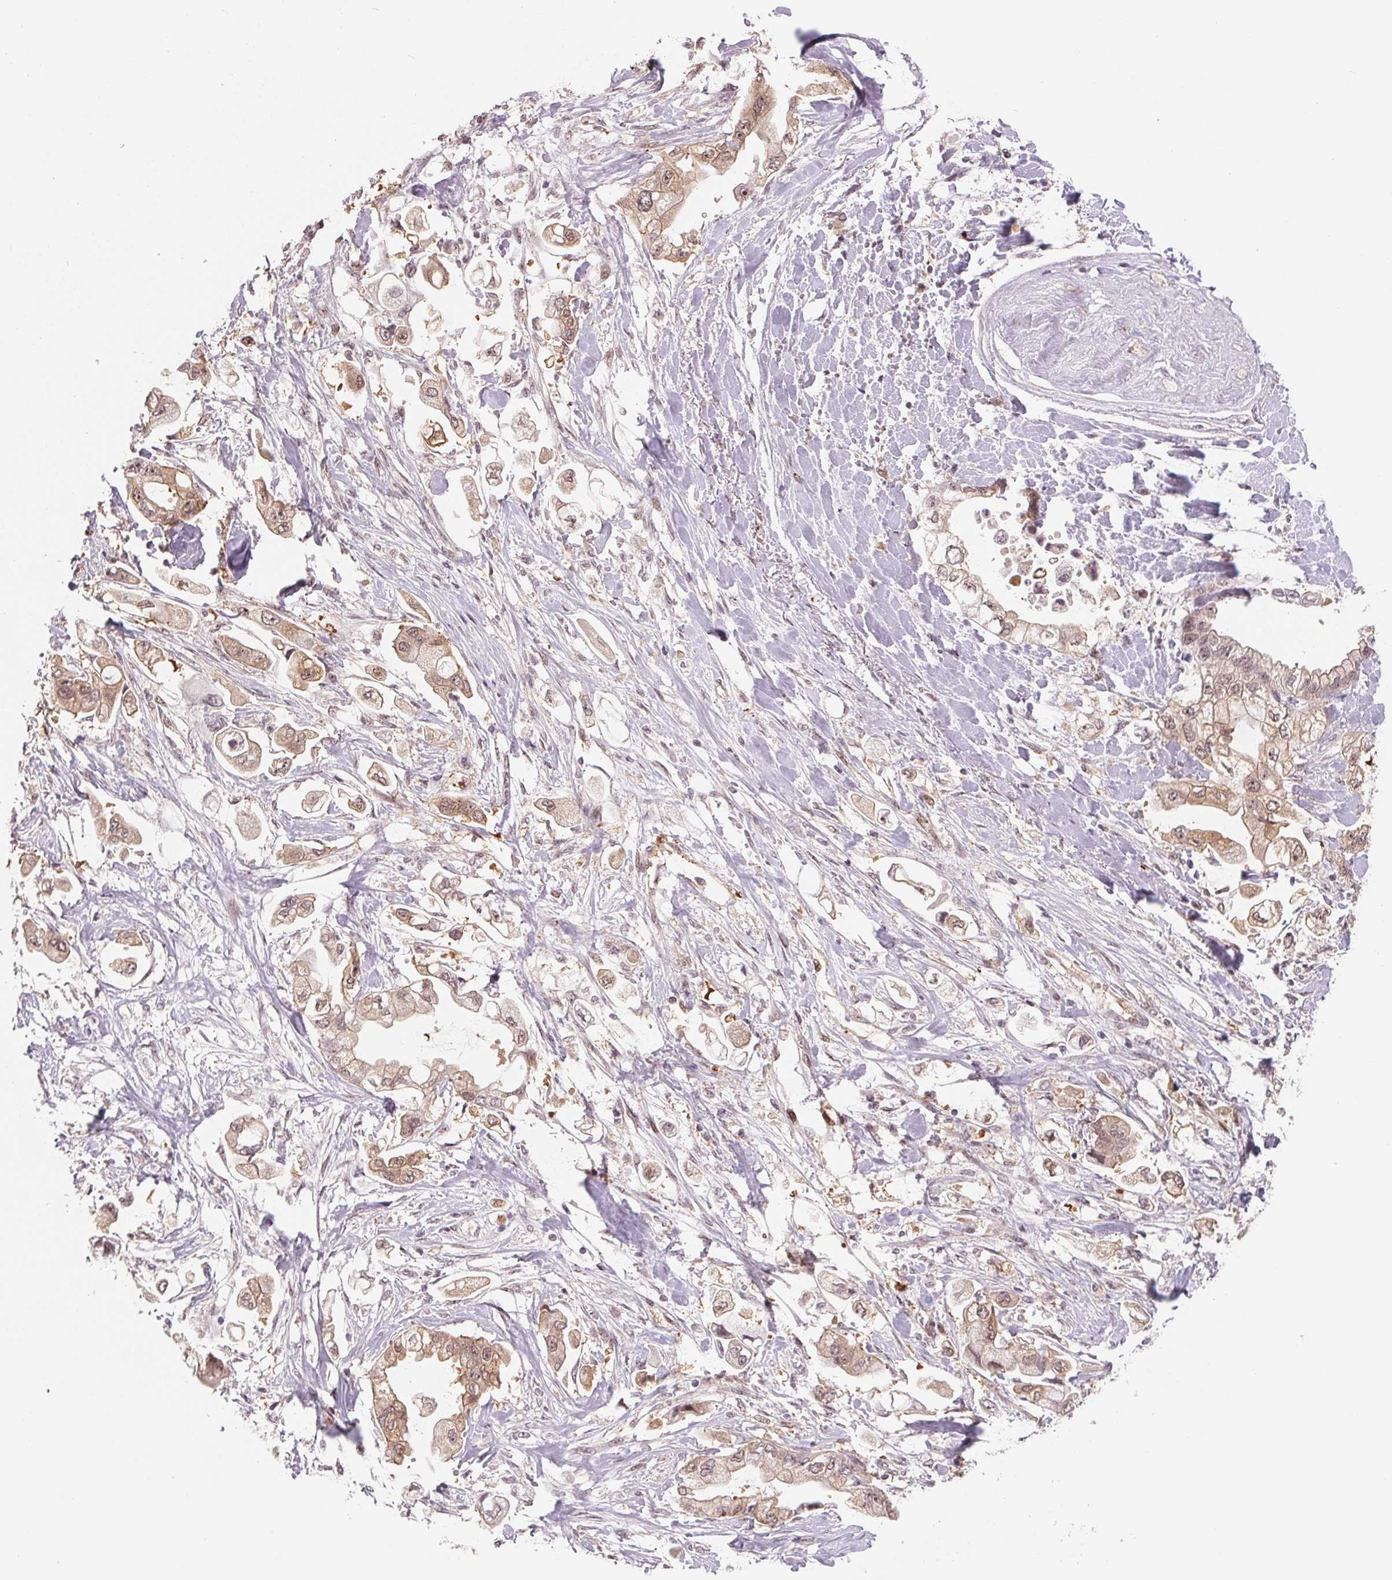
{"staining": {"intensity": "weak", "quantity": ">75%", "location": "cytoplasmic/membranous,nuclear"}, "tissue": "stomach cancer", "cell_type": "Tumor cells", "image_type": "cancer", "snomed": [{"axis": "morphology", "description": "Adenocarcinoma, NOS"}, {"axis": "topography", "description": "Stomach"}], "caption": "Weak cytoplasmic/membranous and nuclear protein positivity is identified in about >75% of tumor cells in stomach cancer. (Stains: DAB (3,3'-diaminobenzidine) in brown, nuclei in blue, Microscopy: brightfield microscopy at high magnification).", "gene": "DNAJB6", "patient": {"sex": "male", "age": 62}}